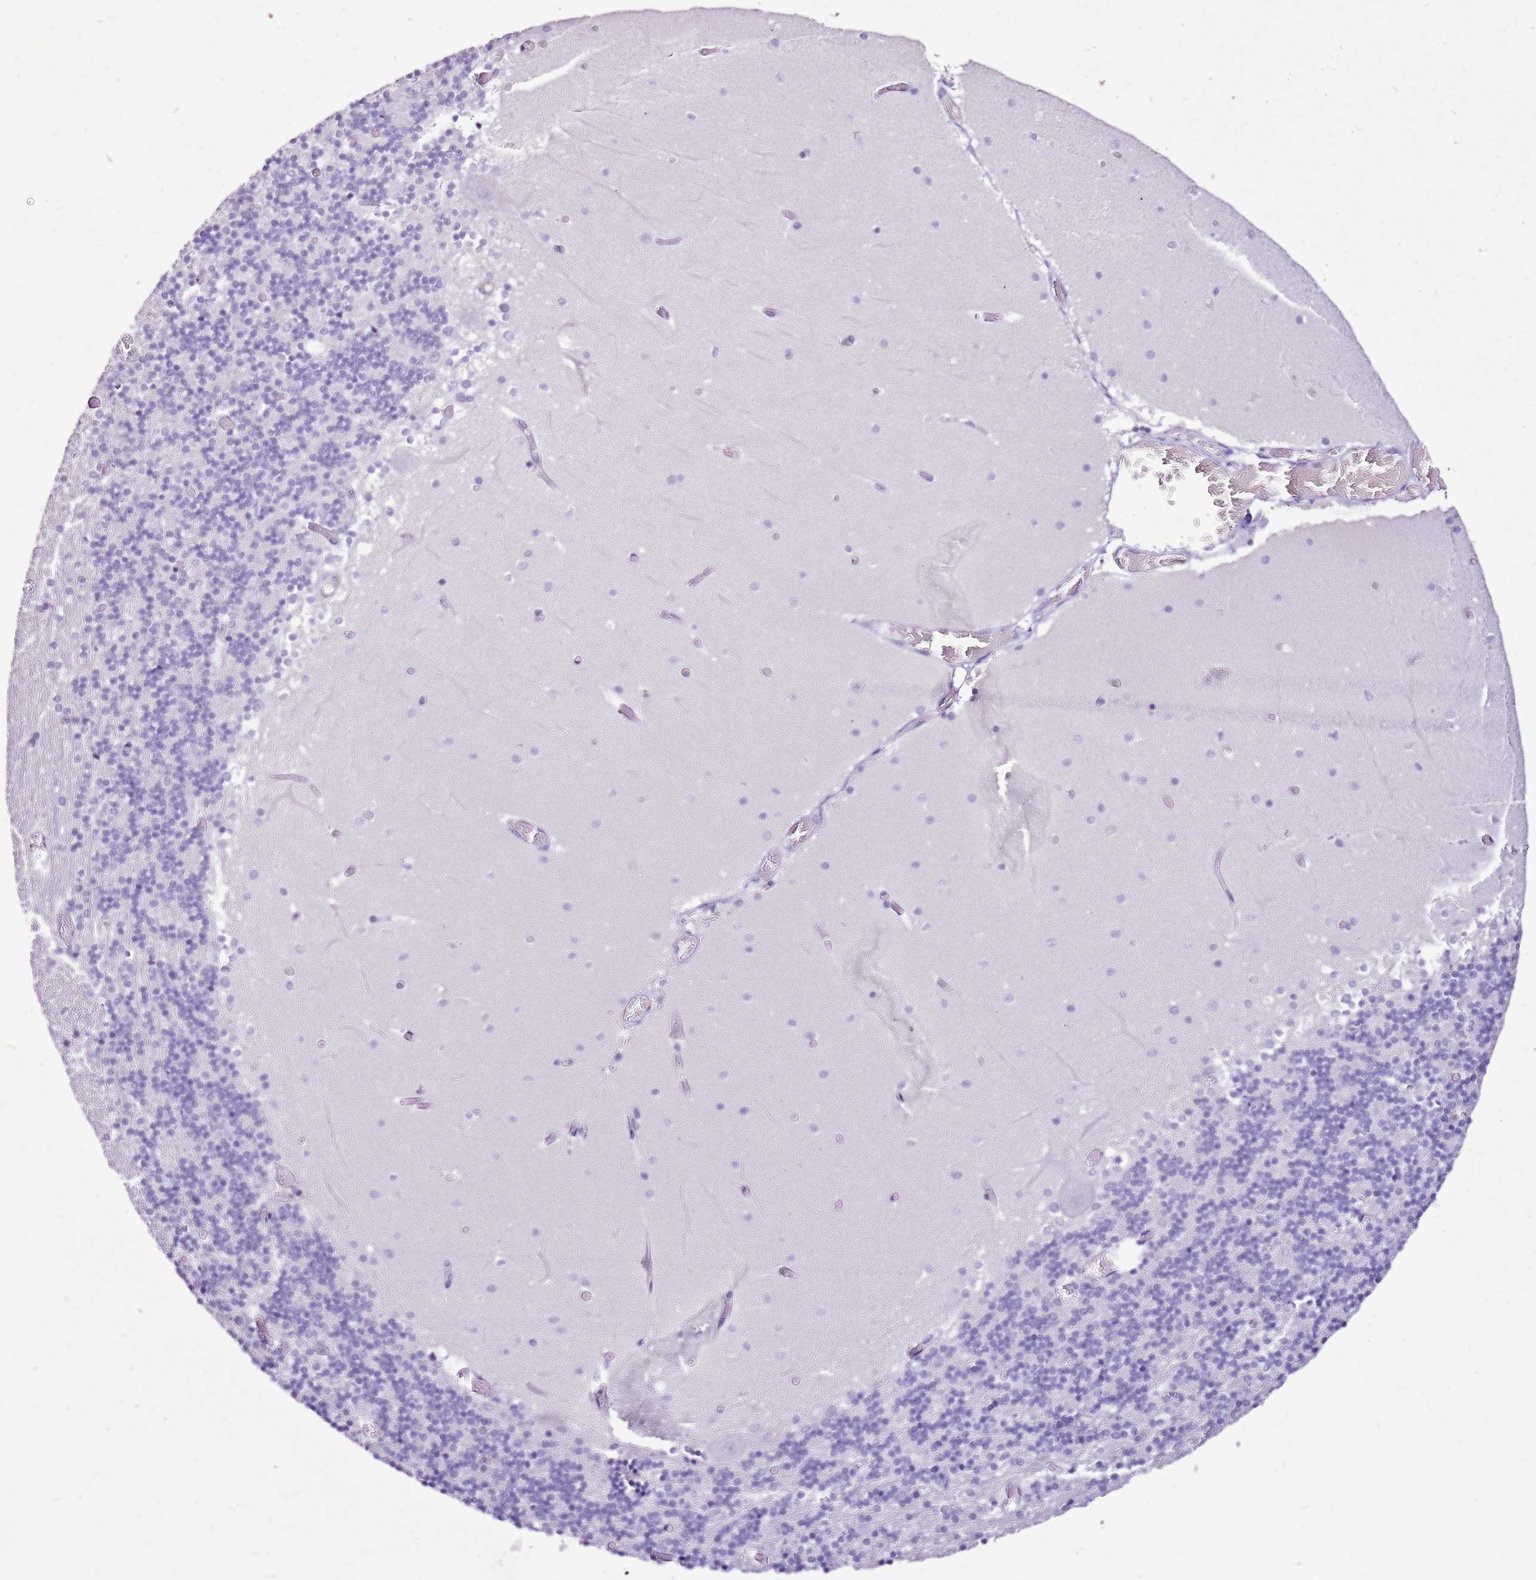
{"staining": {"intensity": "negative", "quantity": "none", "location": "none"}, "tissue": "cerebellum", "cell_type": "Cells in granular layer", "image_type": "normal", "snomed": [{"axis": "morphology", "description": "Normal tissue, NOS"}, {"axis": "topography", "description": "Cerebellum"}], "caption": "Cells in granular layer show no significant protein positivity in normal cerebellum. (Stains: DAB IHC with hematoxylin counter stain, Microscopy: brightfield microscopy at high magnification).", "gene": "SPC25", "patient": {"sex": "female", "age": 28}}